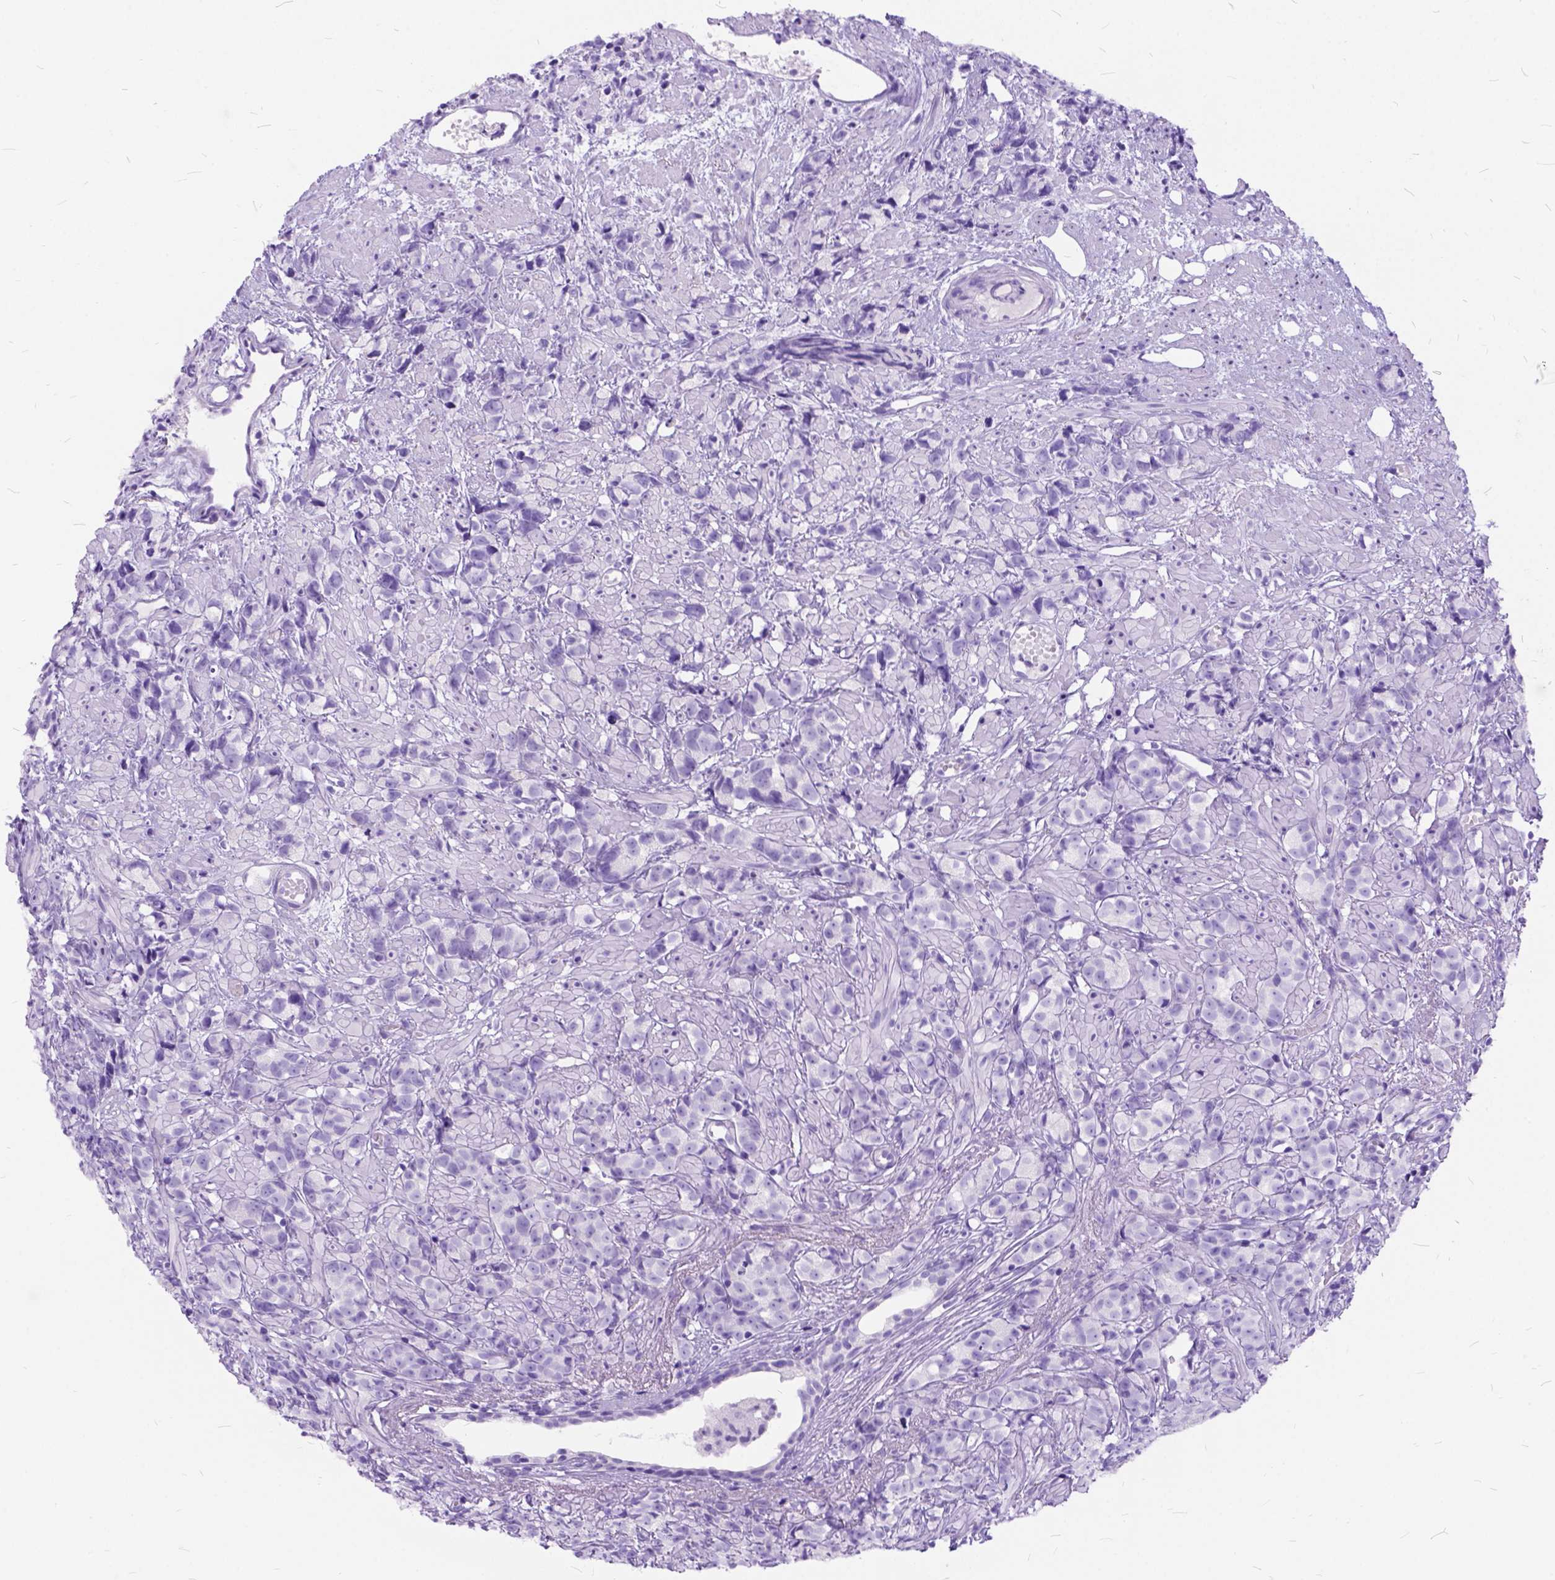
{"staining": {"intensity": "negative", "quantity": "none", "location": "none"}, "tissue": "prostate cancer", "cell_type": "Tumor cells", "image_type": "cancer", "snomed": [{"axis": "morphology", "description": "Adenocarcinoma, High grade"}, {"axis": "topography", "description": "Prostate"}], "caption": "Immunohistochemistry (IHC) of high-grade adenocarcinoma (prostate) reveals no expression in tumor cells.", "gene": "C1QTNF3", "patient": {"sex": "male", "age": 81}}